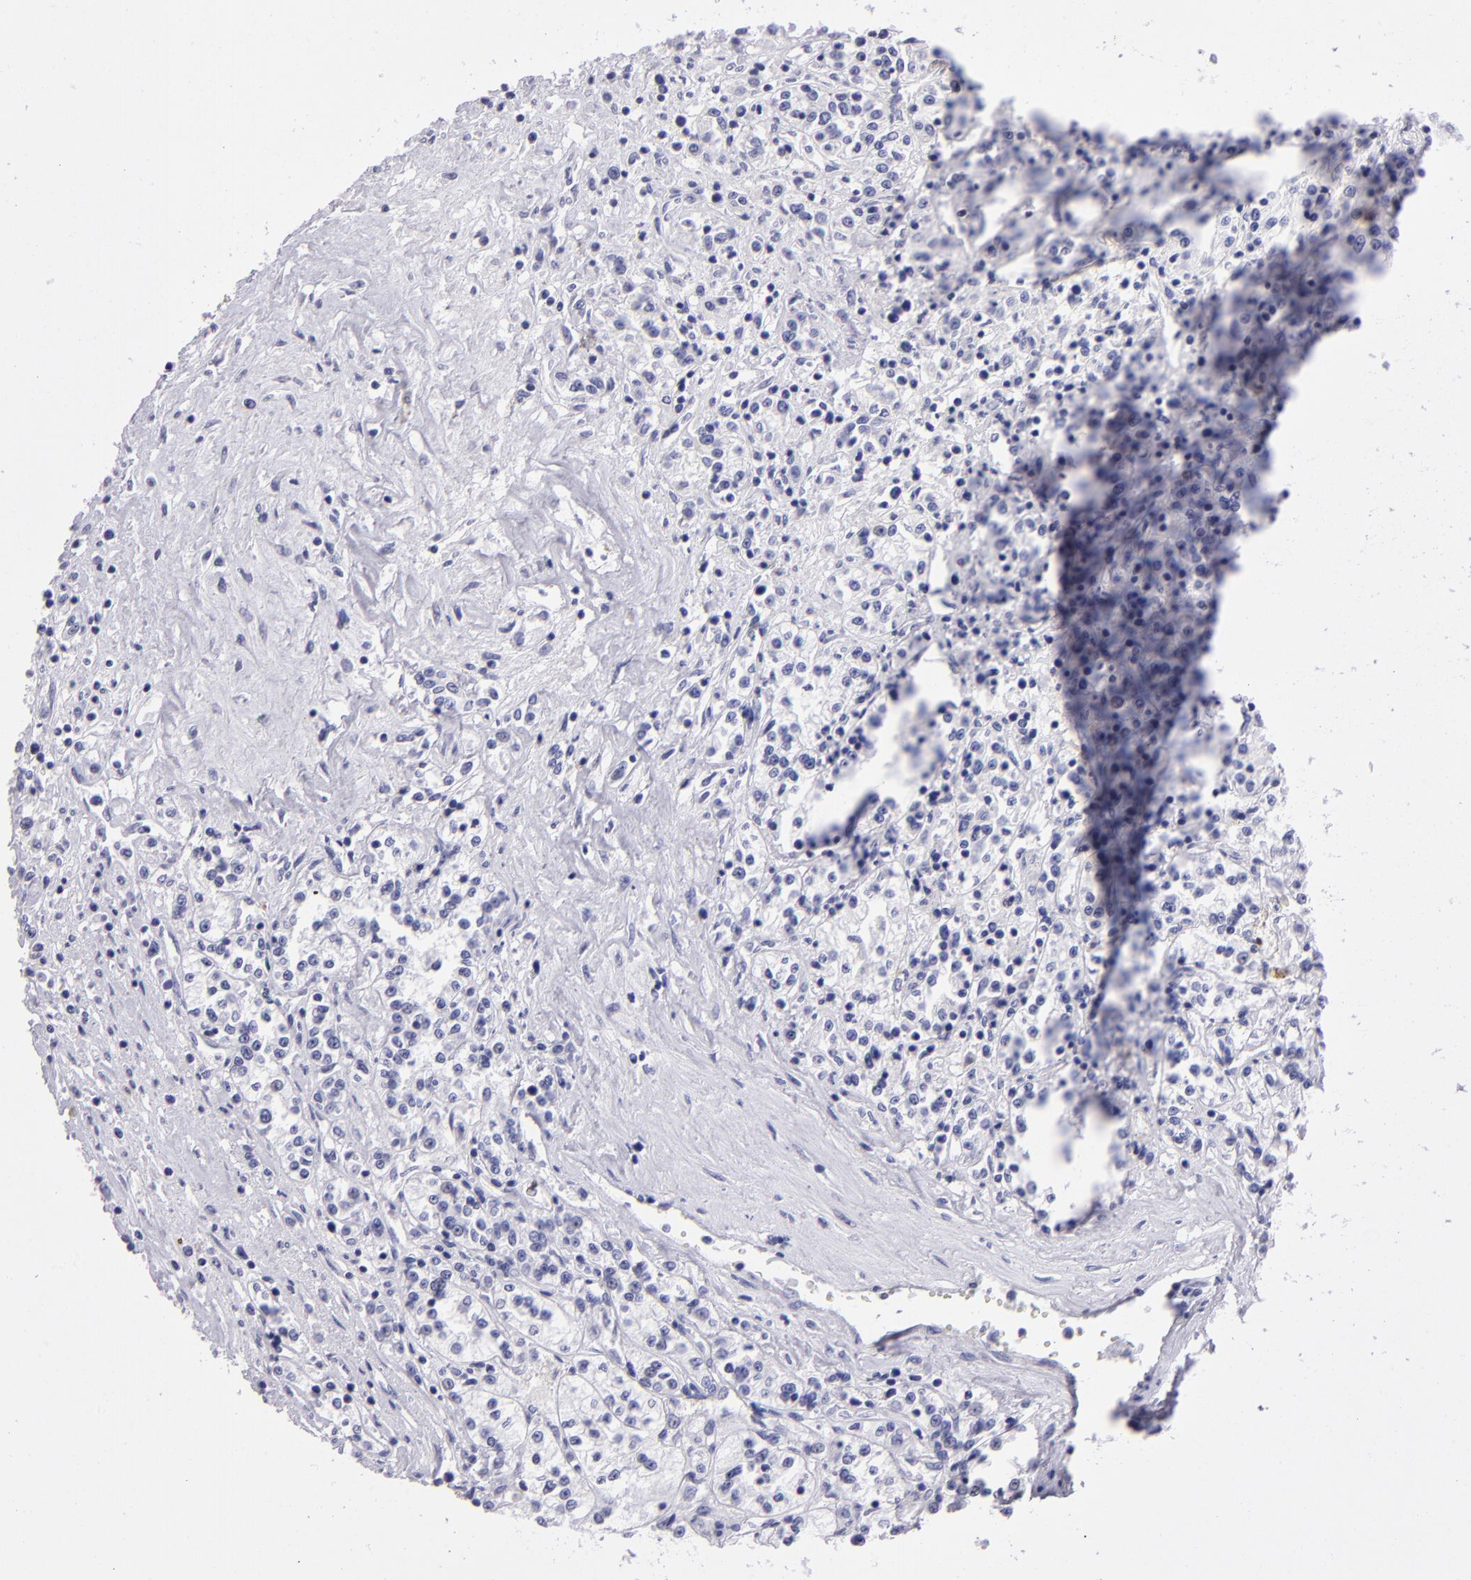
{"staining": {"intensity": "negative", "quantity": "none", "location": "none"}, "tissue": "renal cancer", "cell_type": "Tumor cells", "image_type": "cancer", "snomed": [{"axis": "morphology", "description": "Adenocarcinoma, NOS"}, {"axis": "topography", "description": "Kidney"}], "caption": "Tumor cells show no significant expression in renal cancer.", "gene": "TYRP1", "patient": {"sex": "female", "age": 76}}